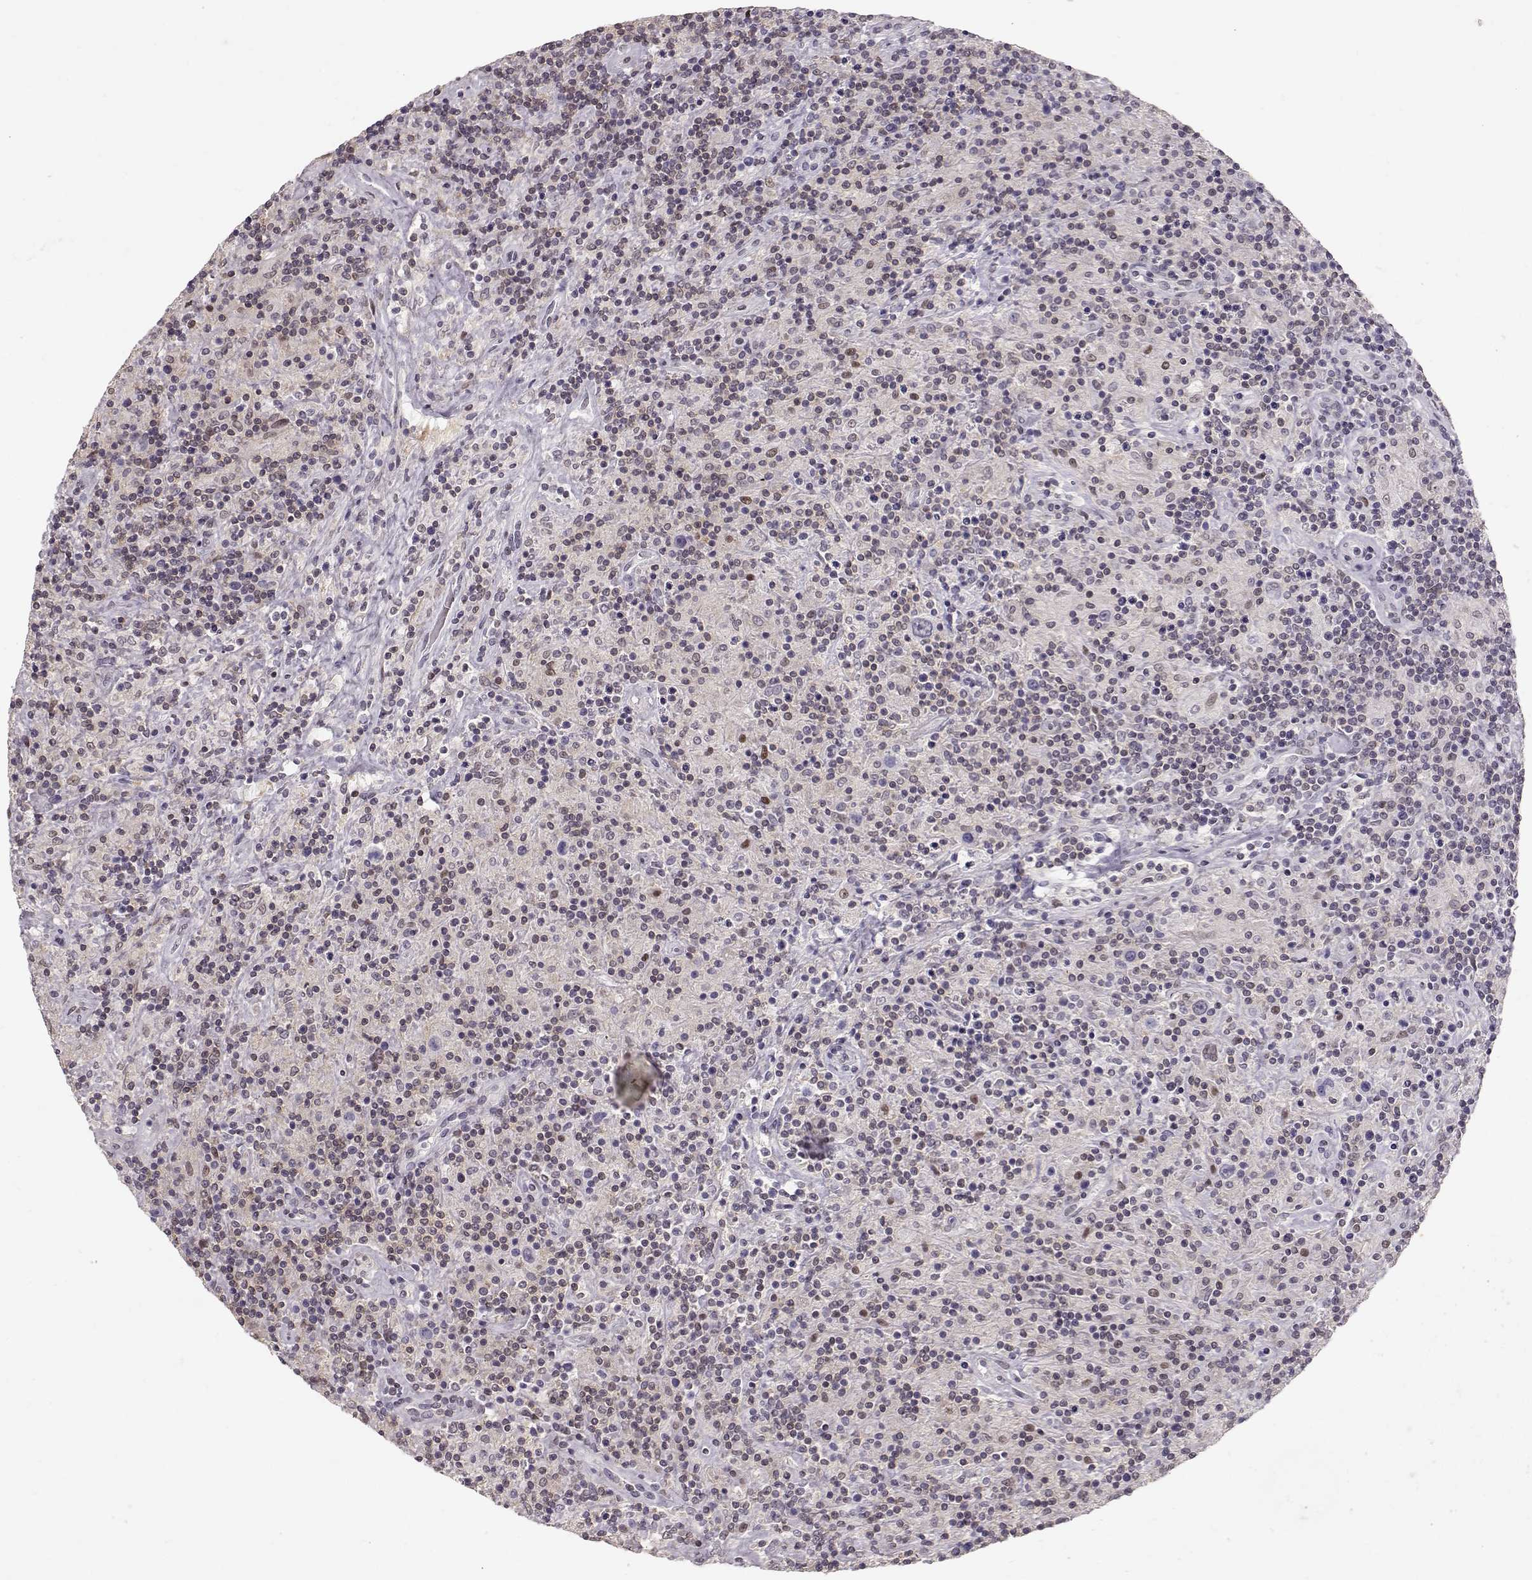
{"staining": {"intensity": "negative", "quantity": "none", "location": "none"}, "tissue": "lymphoma", "cell_type": "Tumor cells", "image_type": "cancer", "snomed": [{"axis": "morphology", "description": "Hodgkin's disease, NOS"}, {"axis": "topography", "description": "Lymph node"}], "caption": "Tumor cells are negative for brown protein staining in lymphoma.", "gene": "TEPP", "patient": {"sex": "male", "age": 70}}